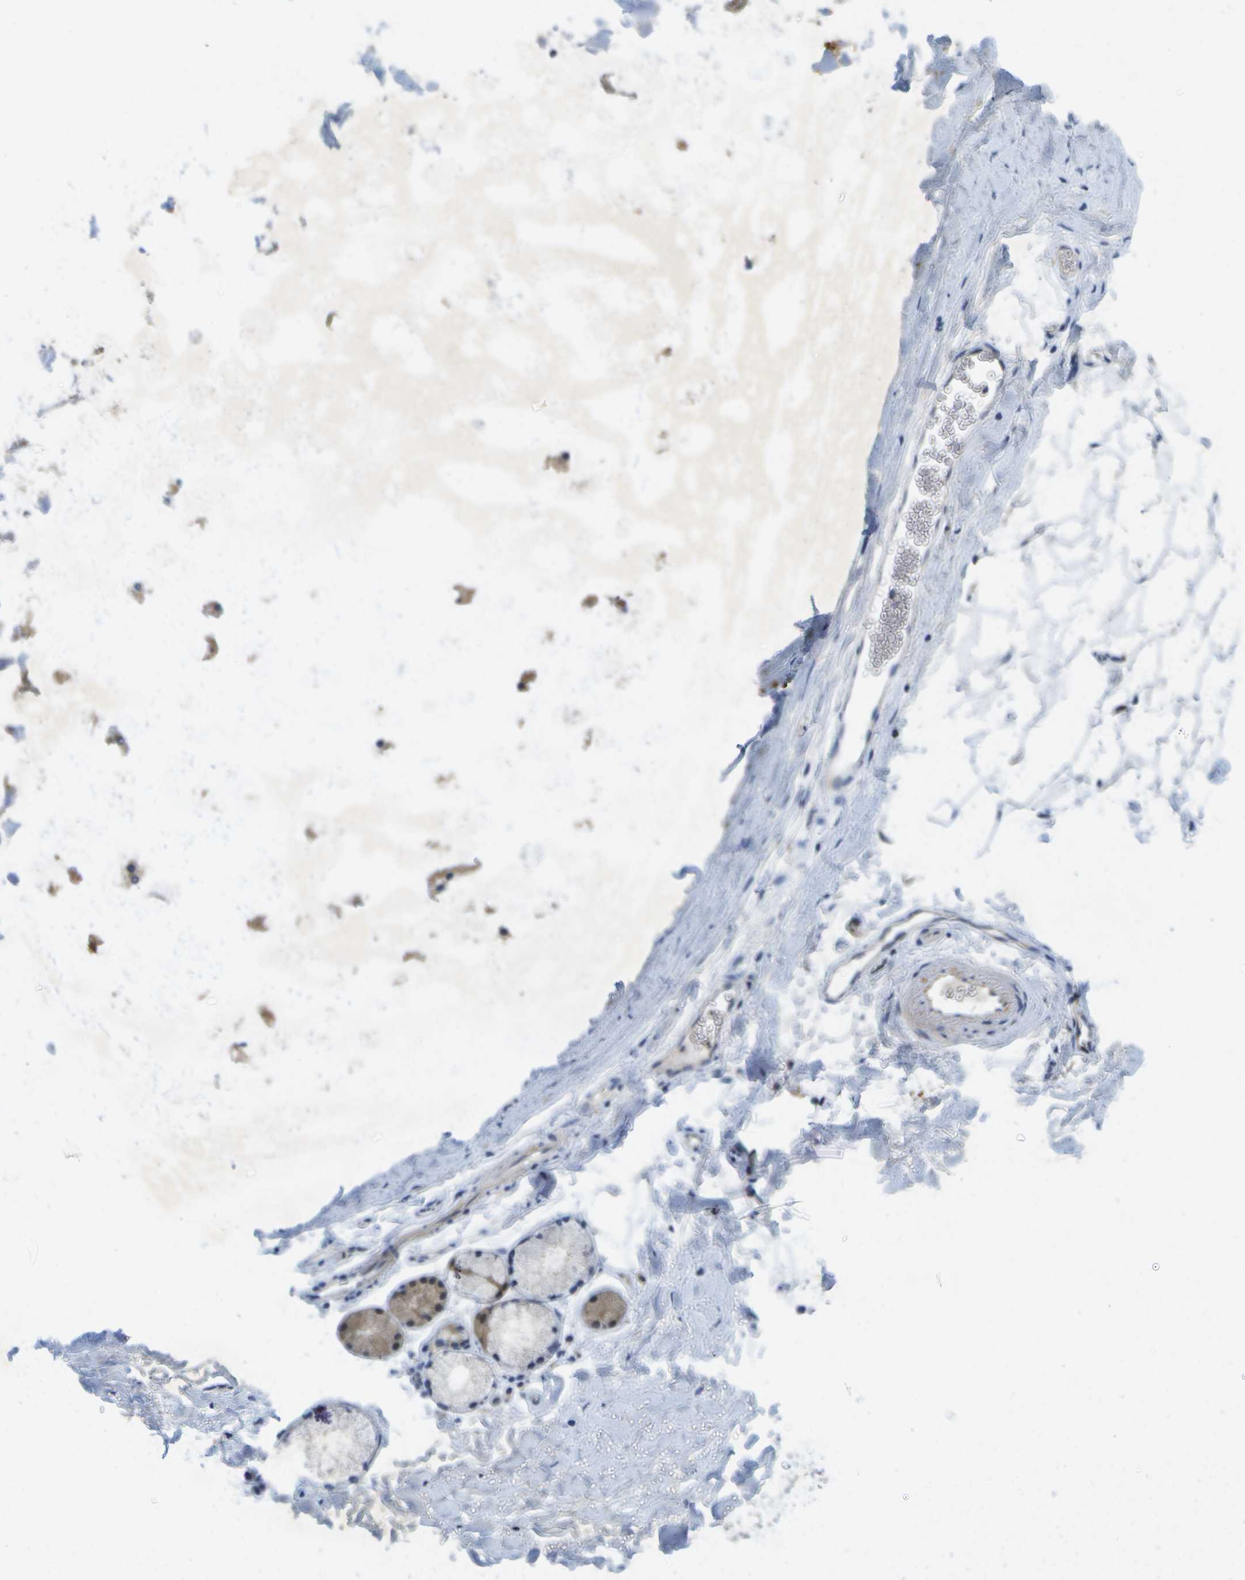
{"staining": {"intensity": "negative", "quantity": "none", "location": "none"}, "tissue": "adipose tissue", "cell_type": "Adipocytes", "image_type": "normal", "snomed": [{"axis": "morphology", "description": "Normal tissue, NOS"}, {"axis": "topography", "description": "Cartilage tissue"}, {"axis": "topography", "description": "Bronchus"}], "caption": "High power microscopy histopathology image of an IHC image of normal adipose tissue, revealing no significant staining in adipocytes. (Immunohistochemistry (ihc), brightfield microscopy, high magnification).", "gene": "LIPG", "patient": {"sex": "female", "age": 53}}